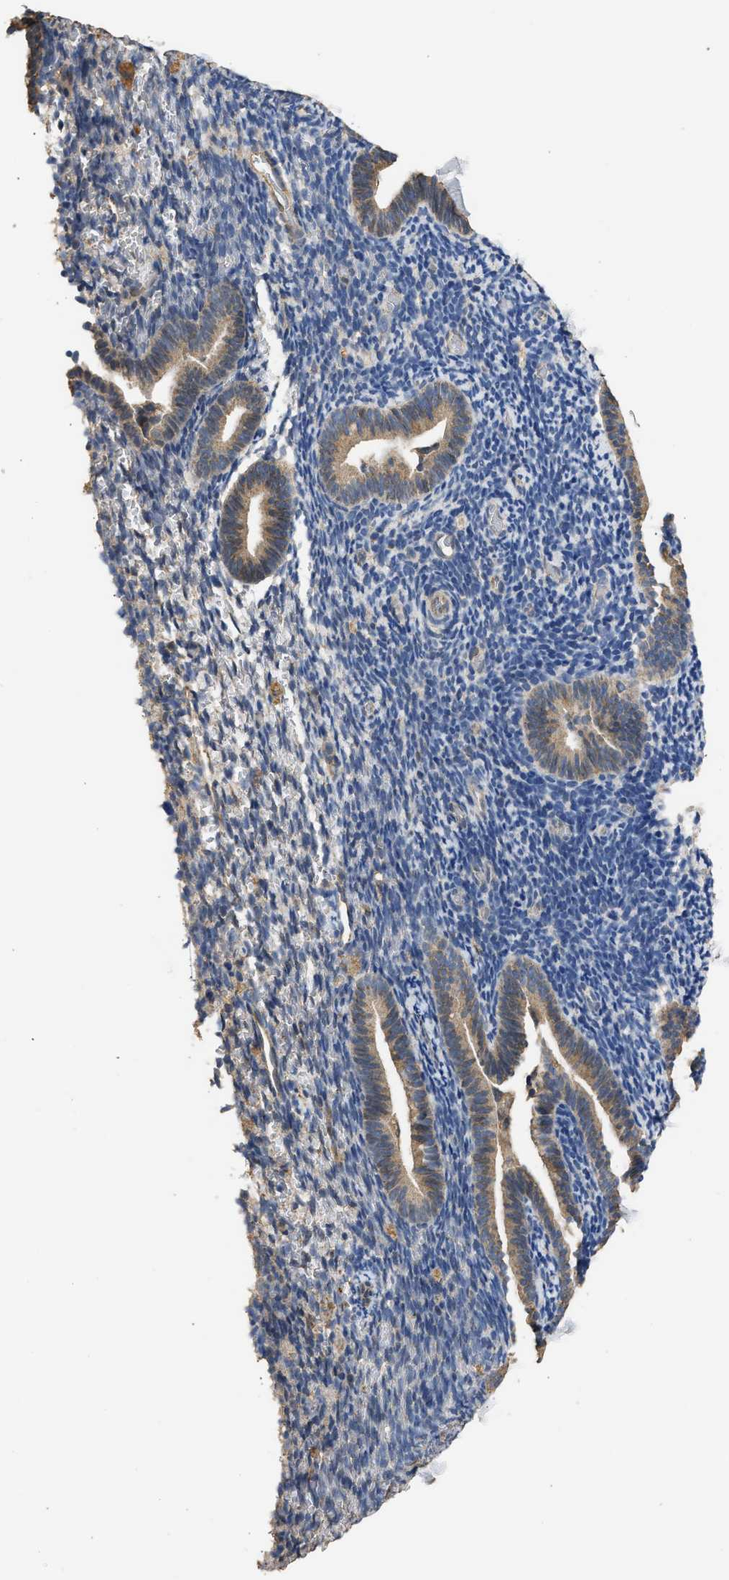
{"staining": {"intensity": "negative", "quantity": "none", "location": "none"}, "tissue": "endometrium", "cell_type": "Cells in endometrial stroma", "image_type": "normal", "snomed": [{"axis": "morphology", "description": "Normal tissue, NOS"}, {"axis": "topography", "description": "Endometrium"}], "caption": "High power microscopy photomicrograph of an immunohistochemistry (IHC) image of normal endometrium, revealing no significant expression in cells in endometrial stroma. (DAB IHC visualized using brightfield microscopy, high magnification).", "gene": "SPINT2", "patient": {"sex": "female", "age": 51}}